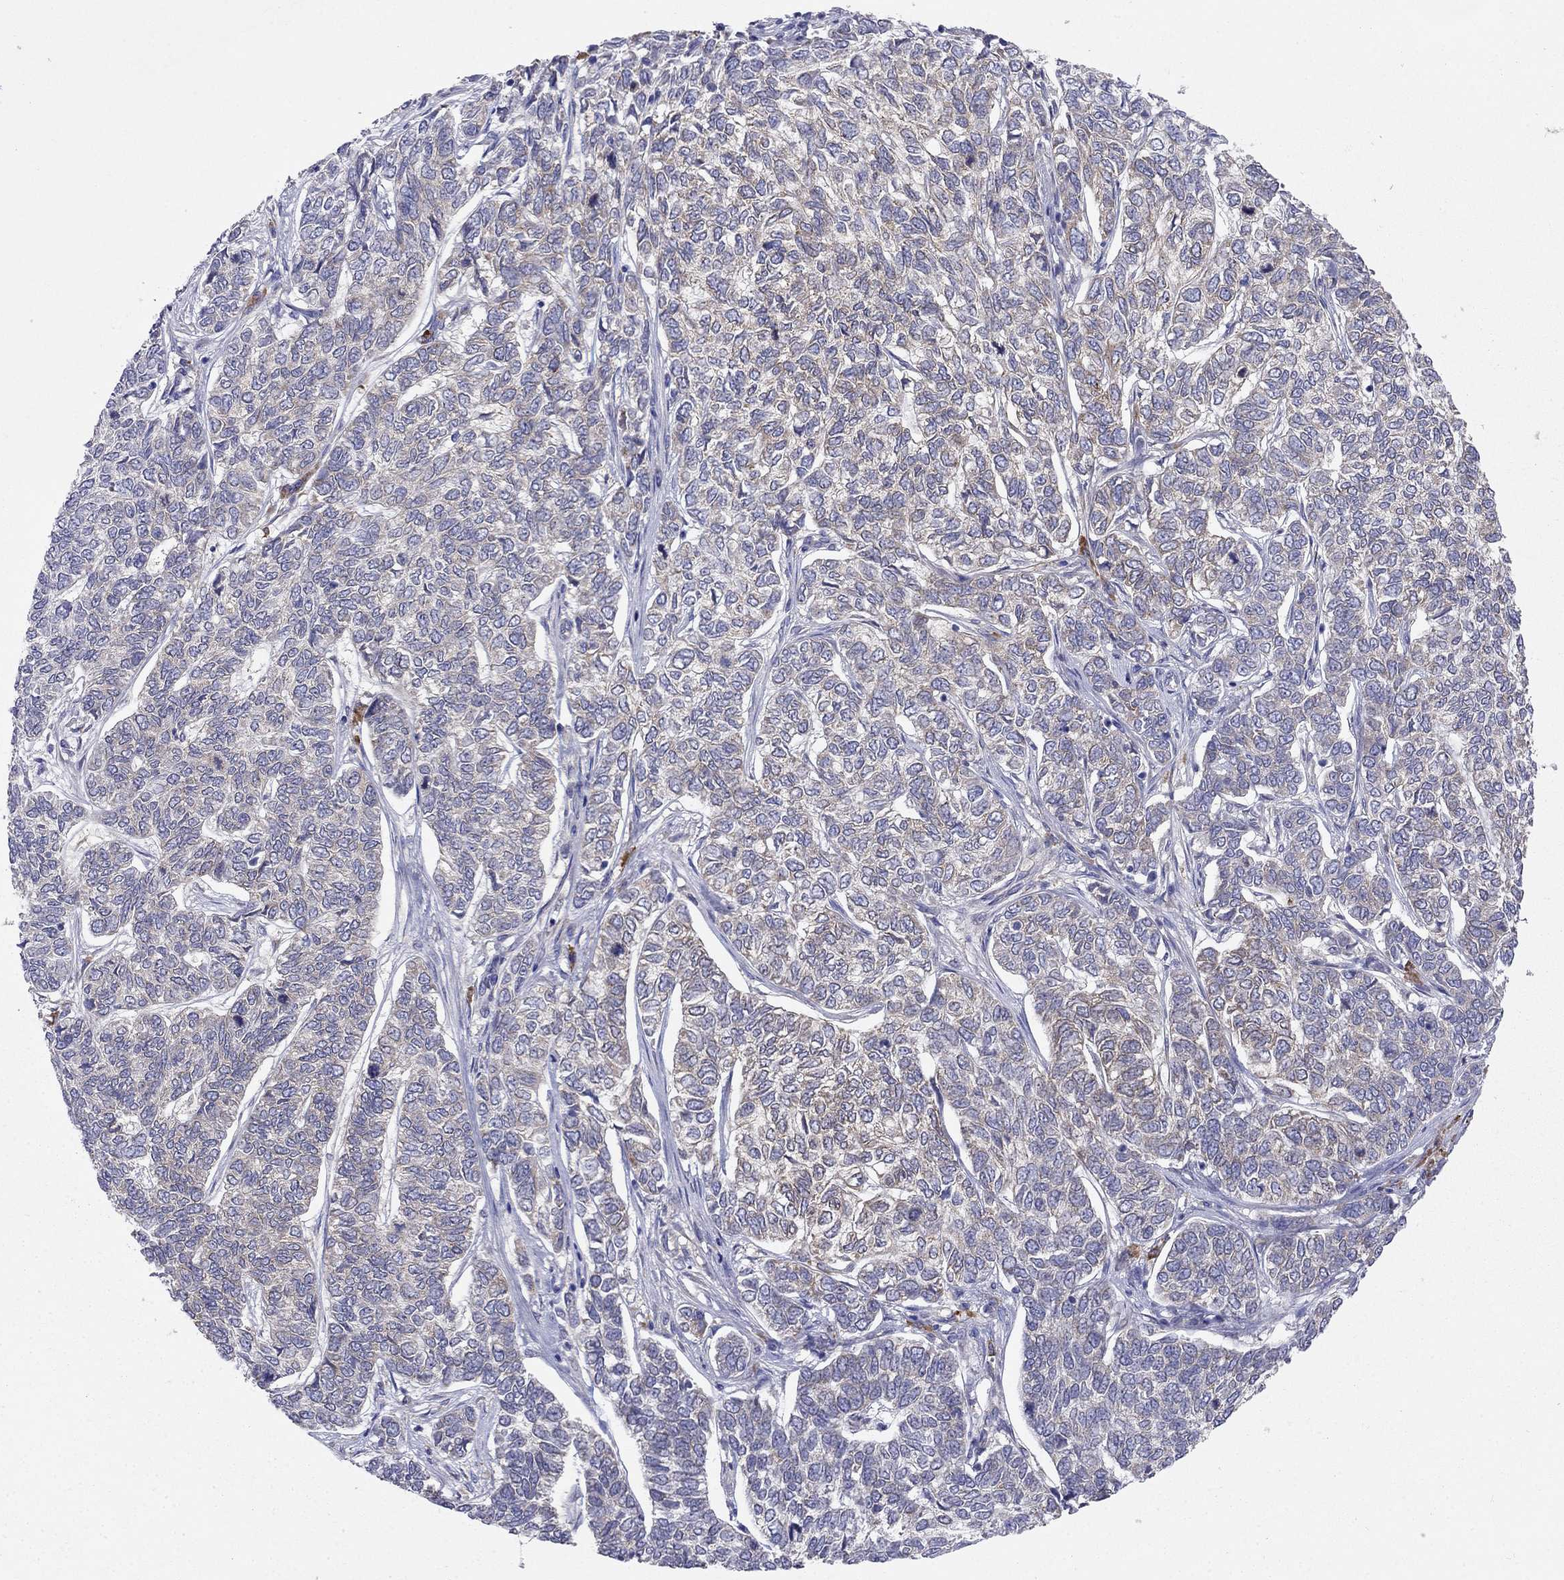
{"staining": {"intensity": "weak", "quantity": ">75%", "location": "cytoplasmic/membranous"}, "tissue": "skin cancer", "cell_type": "Tumor cells", "image_type": "cancer", "snomed": [{"axis": "morphology", "description": "Basal cell carcinoma"}, {"axis": "topography", "description": "Skin"}], "caption": "Immunohistochemical staining of skin cancer reveals low levels of weak cytoplasmic/membranous staining in about >75% of tumor cells.", "gene": "LONRF2", "patient": {"sex": "female", "age": 65}}